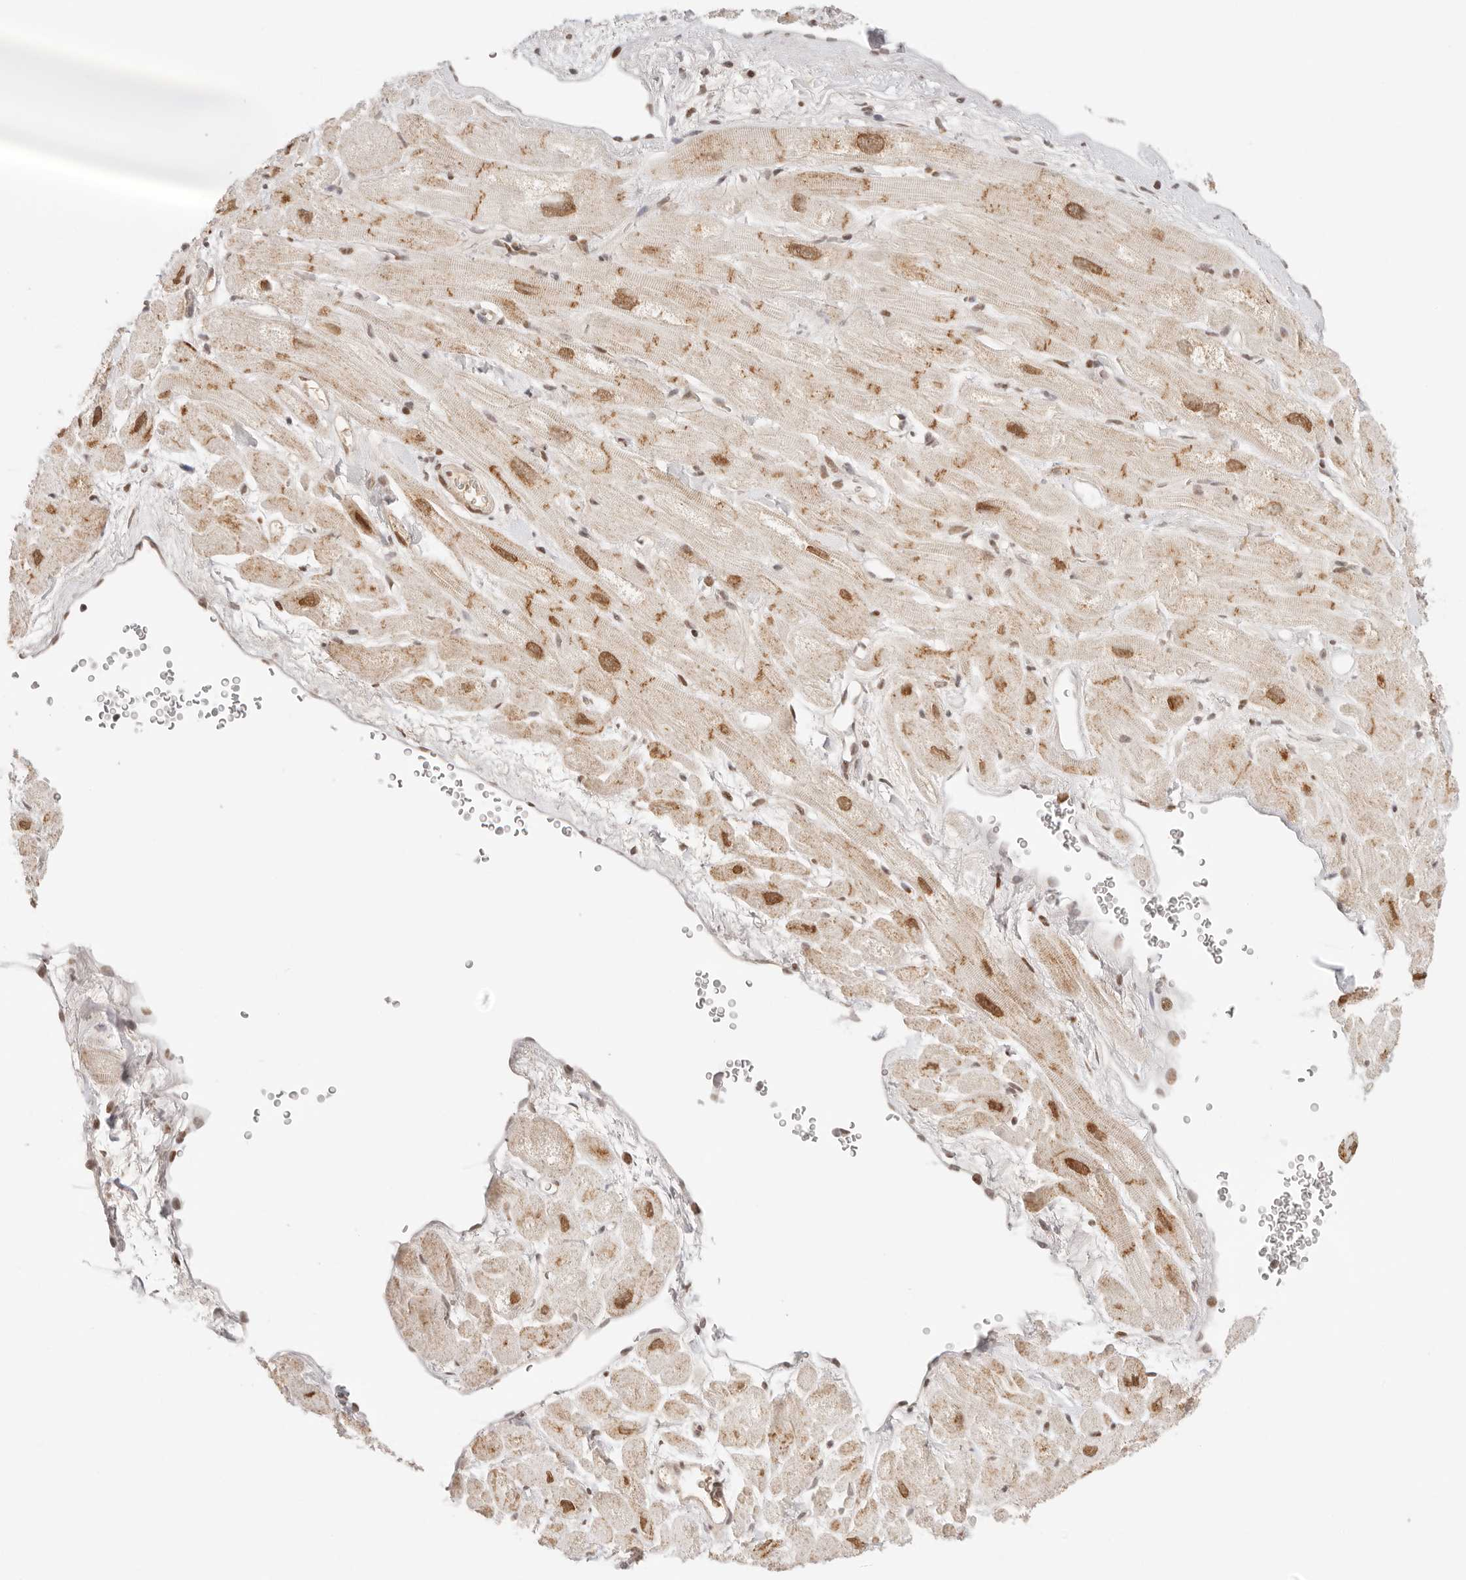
{"staining": {"intensity": "strong", "quantity": ">75%", "location": "cytoplasmic/membranous,nuclear"}, "tissue": "heart muscle", "cell_type": "Cardiomyocytes", "image_type": "normal", "snomed": [{"axis": "morphology", "description": "Normal tissue, NOS"}, {"axis": "topography", "description": "Heart"}], "caption": "This photomicrograph exhibits IHC staining of unremarkable human heart muscle, with high strong cytoplasmic/membranous,nuclear staining in about >75% of cardiomyocytes.", "gene": "HOXC5", "patient": {"sex": "male", "age": 49}}